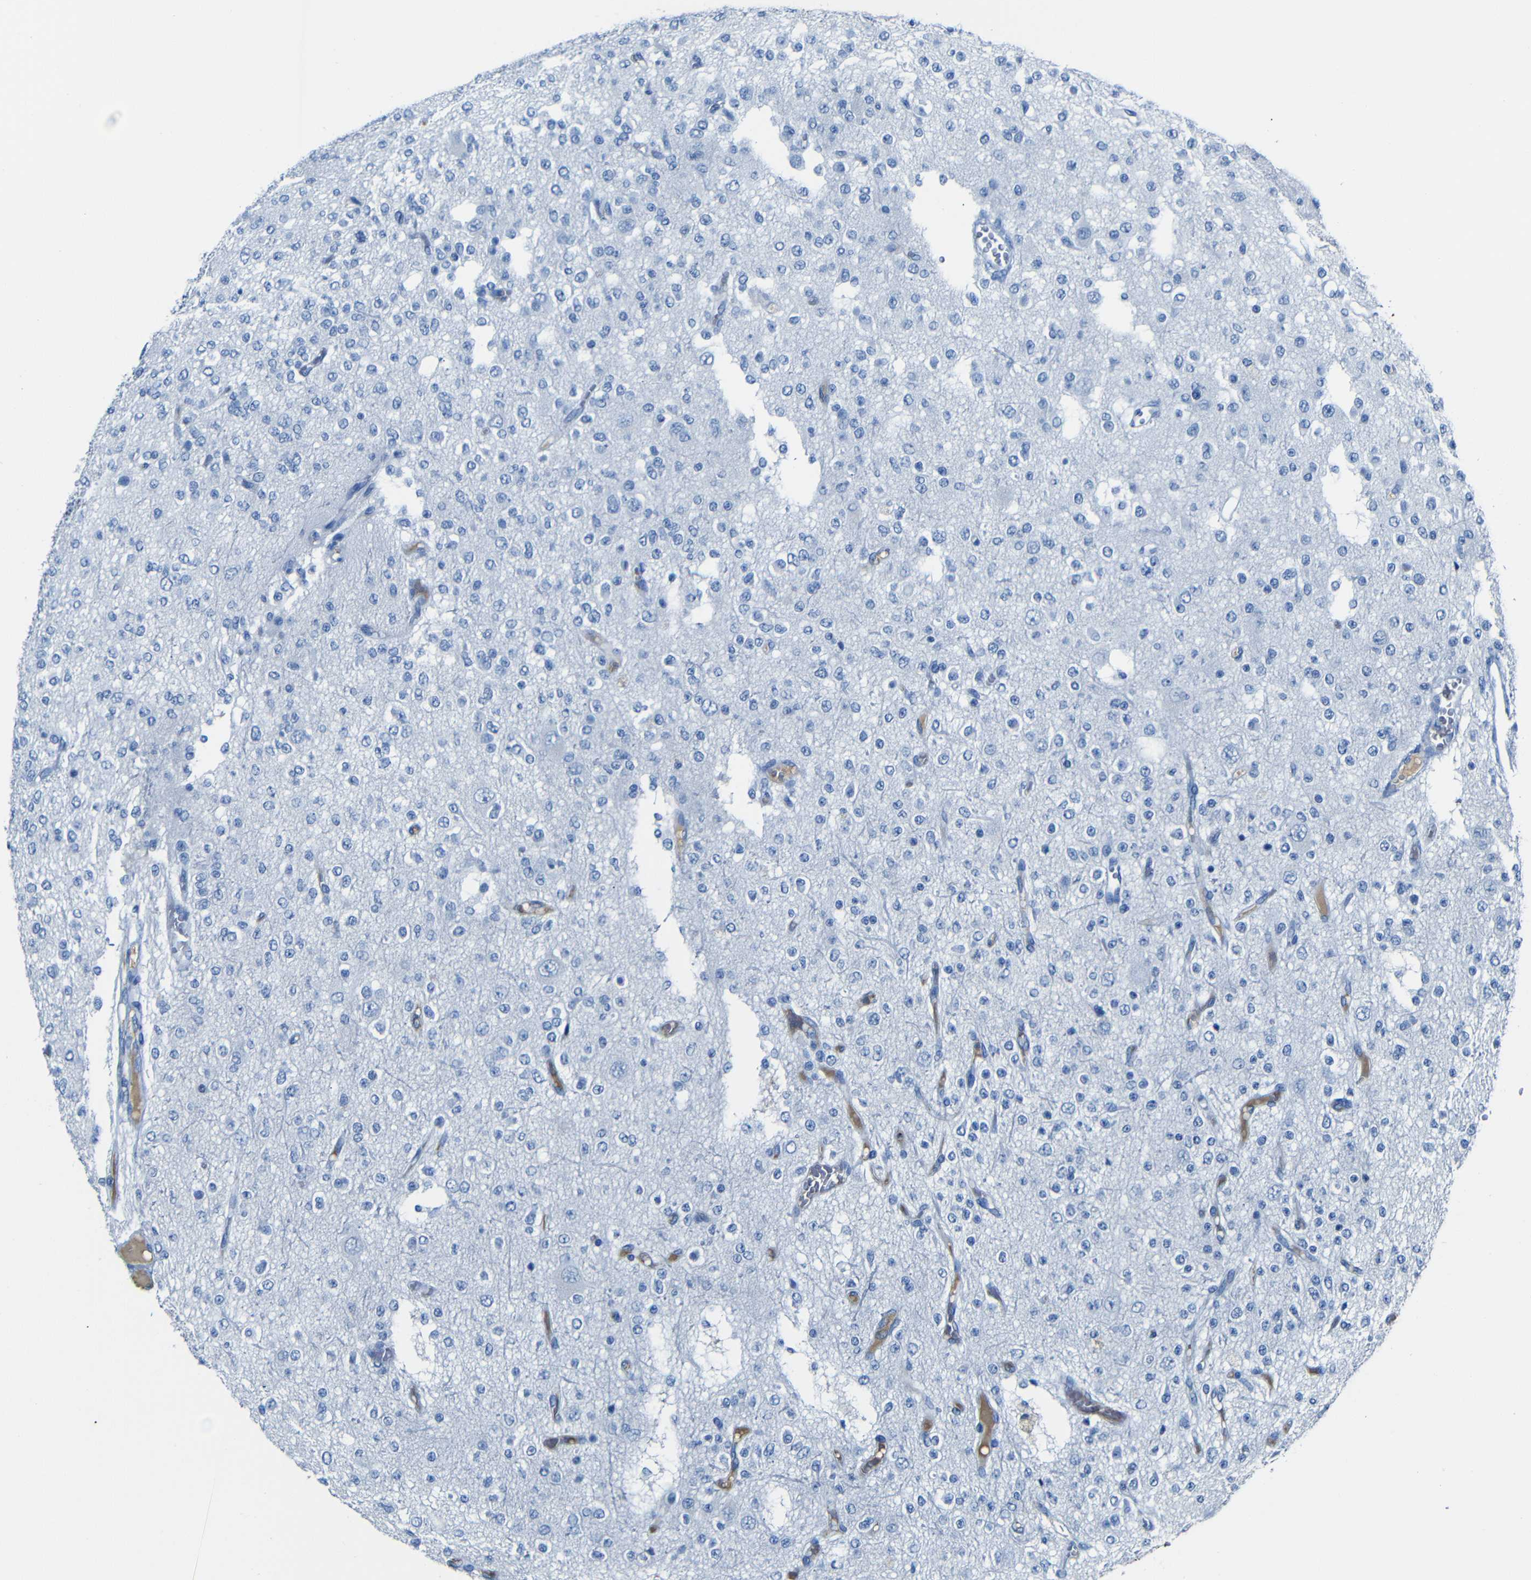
{"staining": {"intensity": "negative", "quantity": "none", "location": "none"}, "tissue": "glioma", "cell_type": "Tumor cells", "image_type": "cancer", "snomed": [{"axis": "morphology", "description": "Glioma, malignant, Low grade"}, {"axis": "topography", "description": "Brain"}], "caption": "Tumor cells are negative for protein expression in human malignant glioma (low-grade). (DAB immunohistochemistry, high magnification).", "gene": "SERPINA1", "patient": {"sex": "male", "age": 38}}